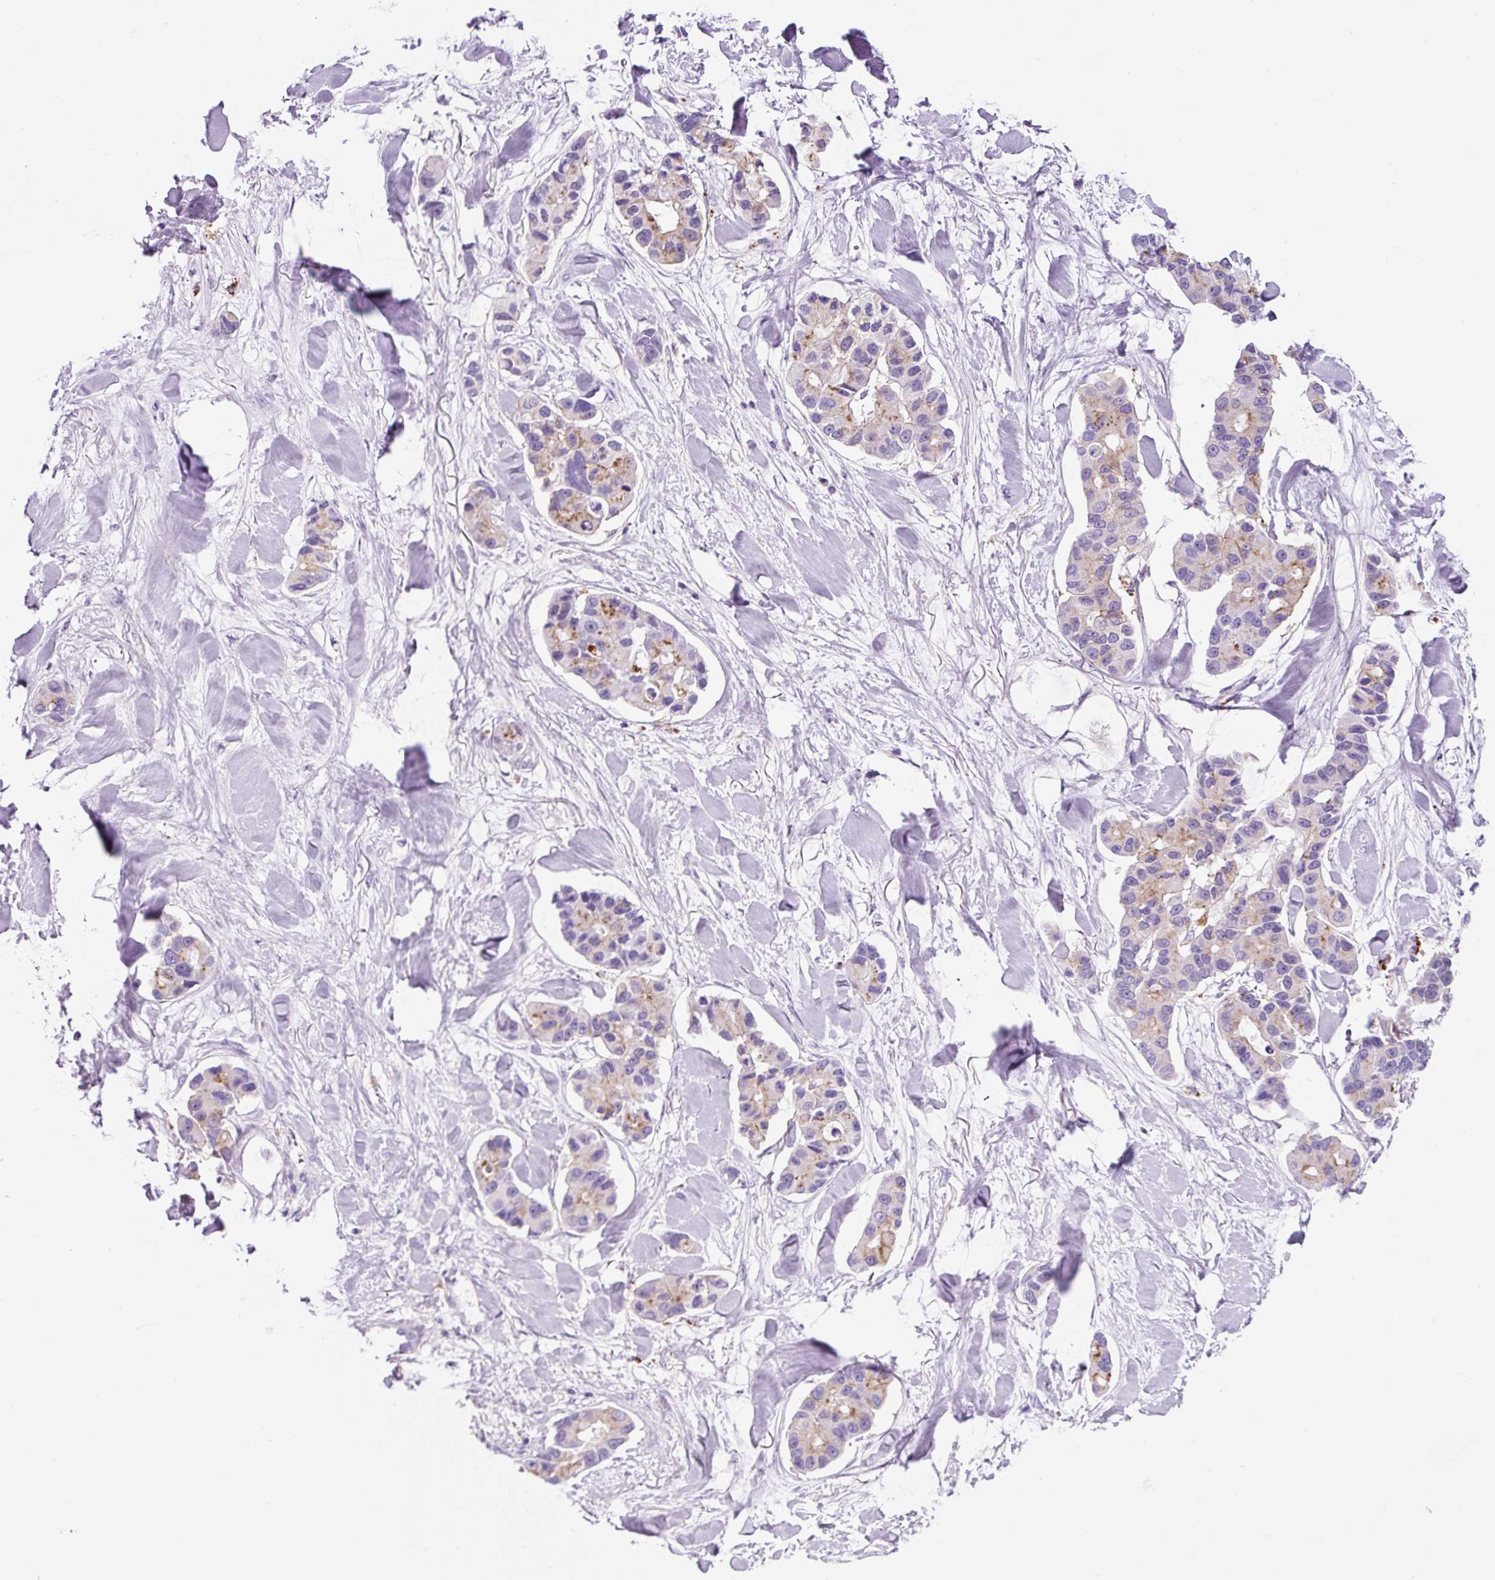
{"staining": {"intensity": "moderate", "quantity": "<25%", "location": "cytoplasmic/membranous"}, "tissue": "lung cancer", "cell_type": "Tumor cells", "image_type": "cancer", "snomed": [{"axis": "morphology", "description": "Adenocarcinoma, NOS"}, {"axis": "topography", "description": "Lung"}], "caption": "A brown stain labels moderate cytoplasmic/membranous staining of a protein in human lung adenocarcinoma tumor cells.", "gene": "LCN10", "patient": {"sex": "female", "age": 54}}